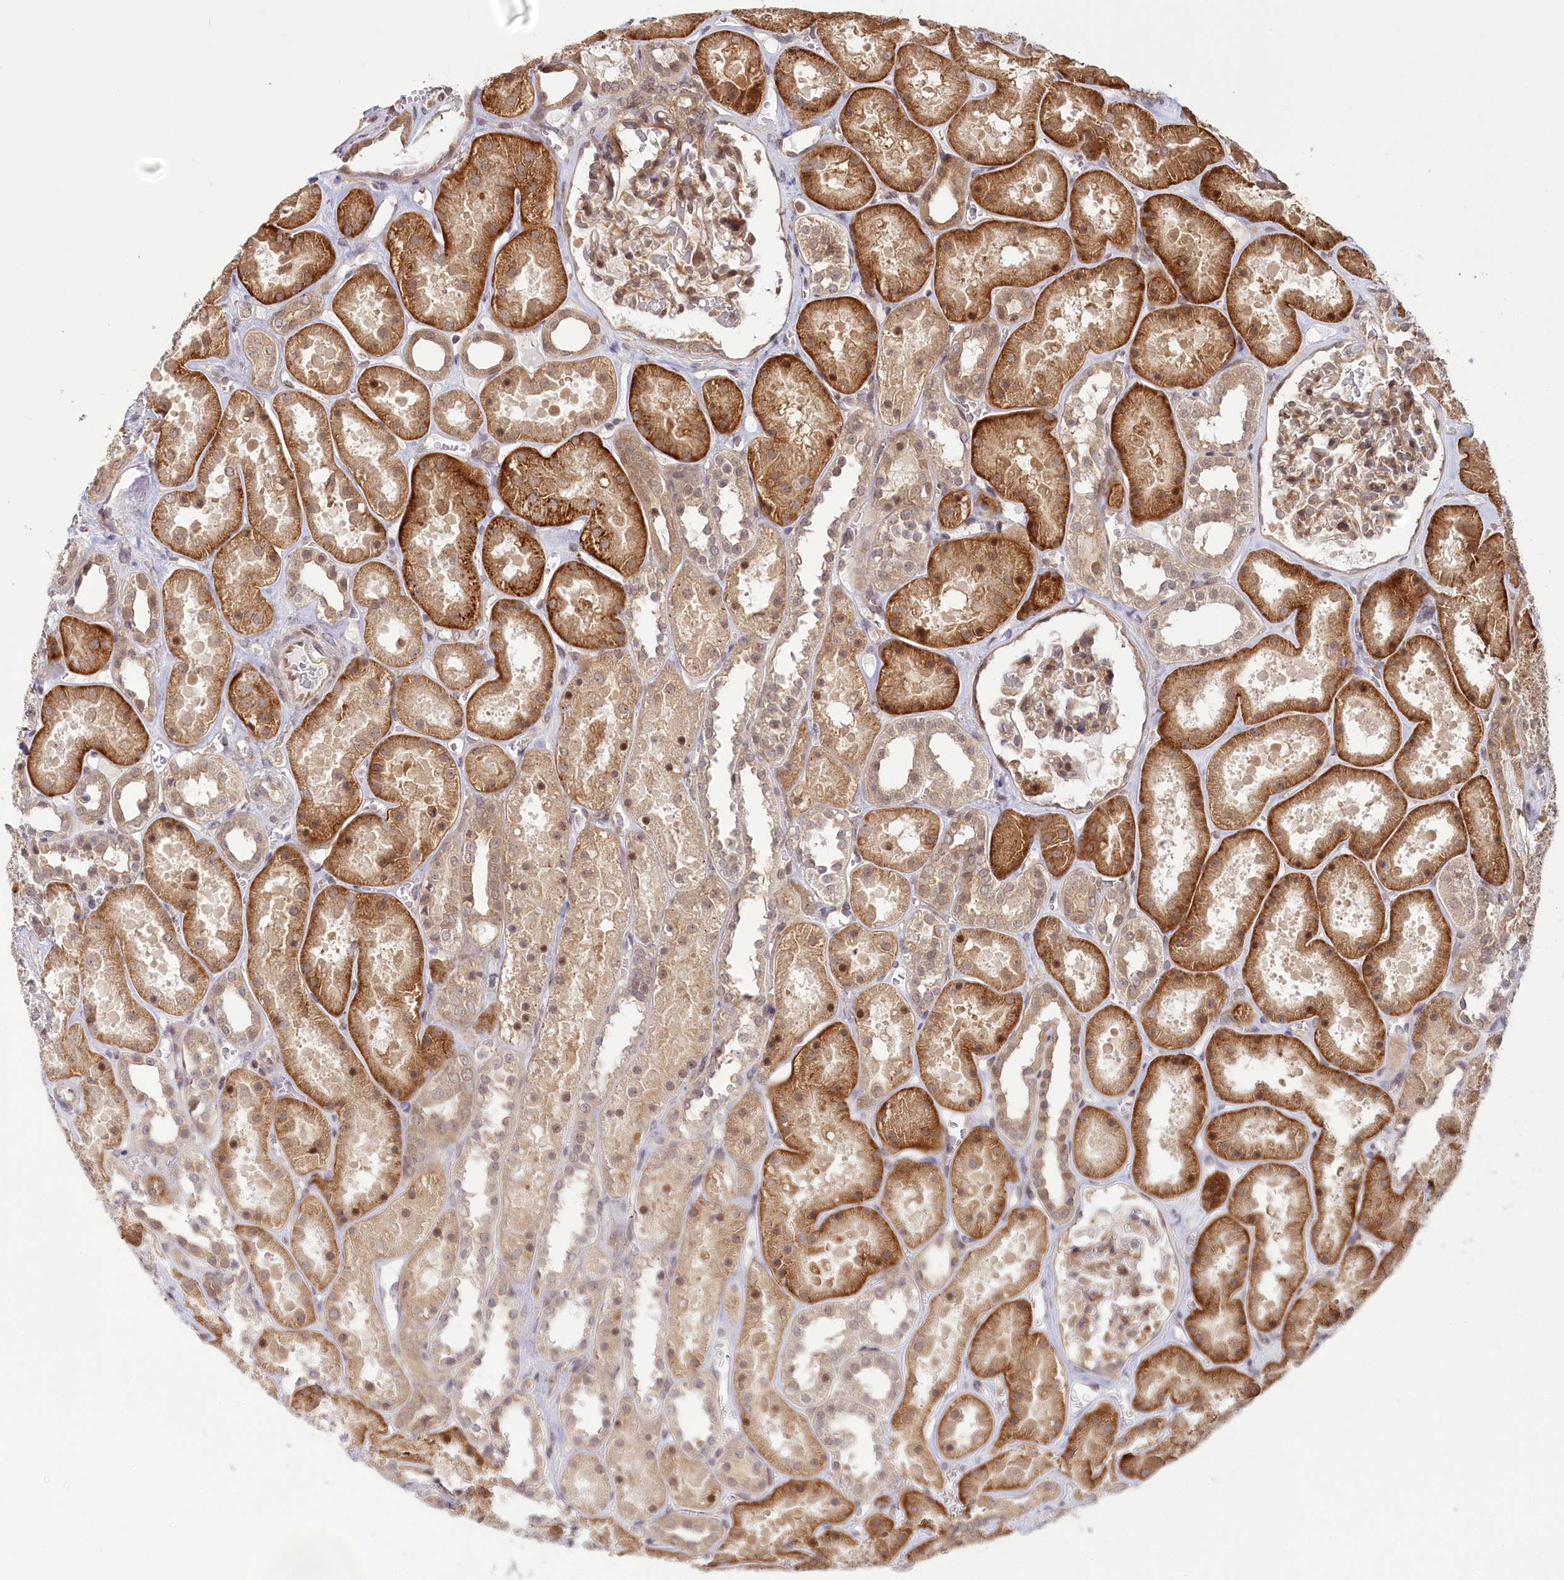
{"staining": {"intensity": "moderate", "quantity": "25%-75%", "location": "cytoplasmic/membranous"}, "tissue": "kidney", "cell_type": "Cells in glomeruli", "image_type": "normal", "snomed": [{"axis": "morphology", "description": "Normal tissue, NOS"}, {"axis": "topography", "description": "Kidney"}], "caption": "Moderate cytoplasmic/membranous expression for a protein is seen in about 25%-75% of cells in glomeruli of normal kidney using immunohistochemistry.", "gene": "CEP70", "patient": {"sex": "female", "age": 41}}